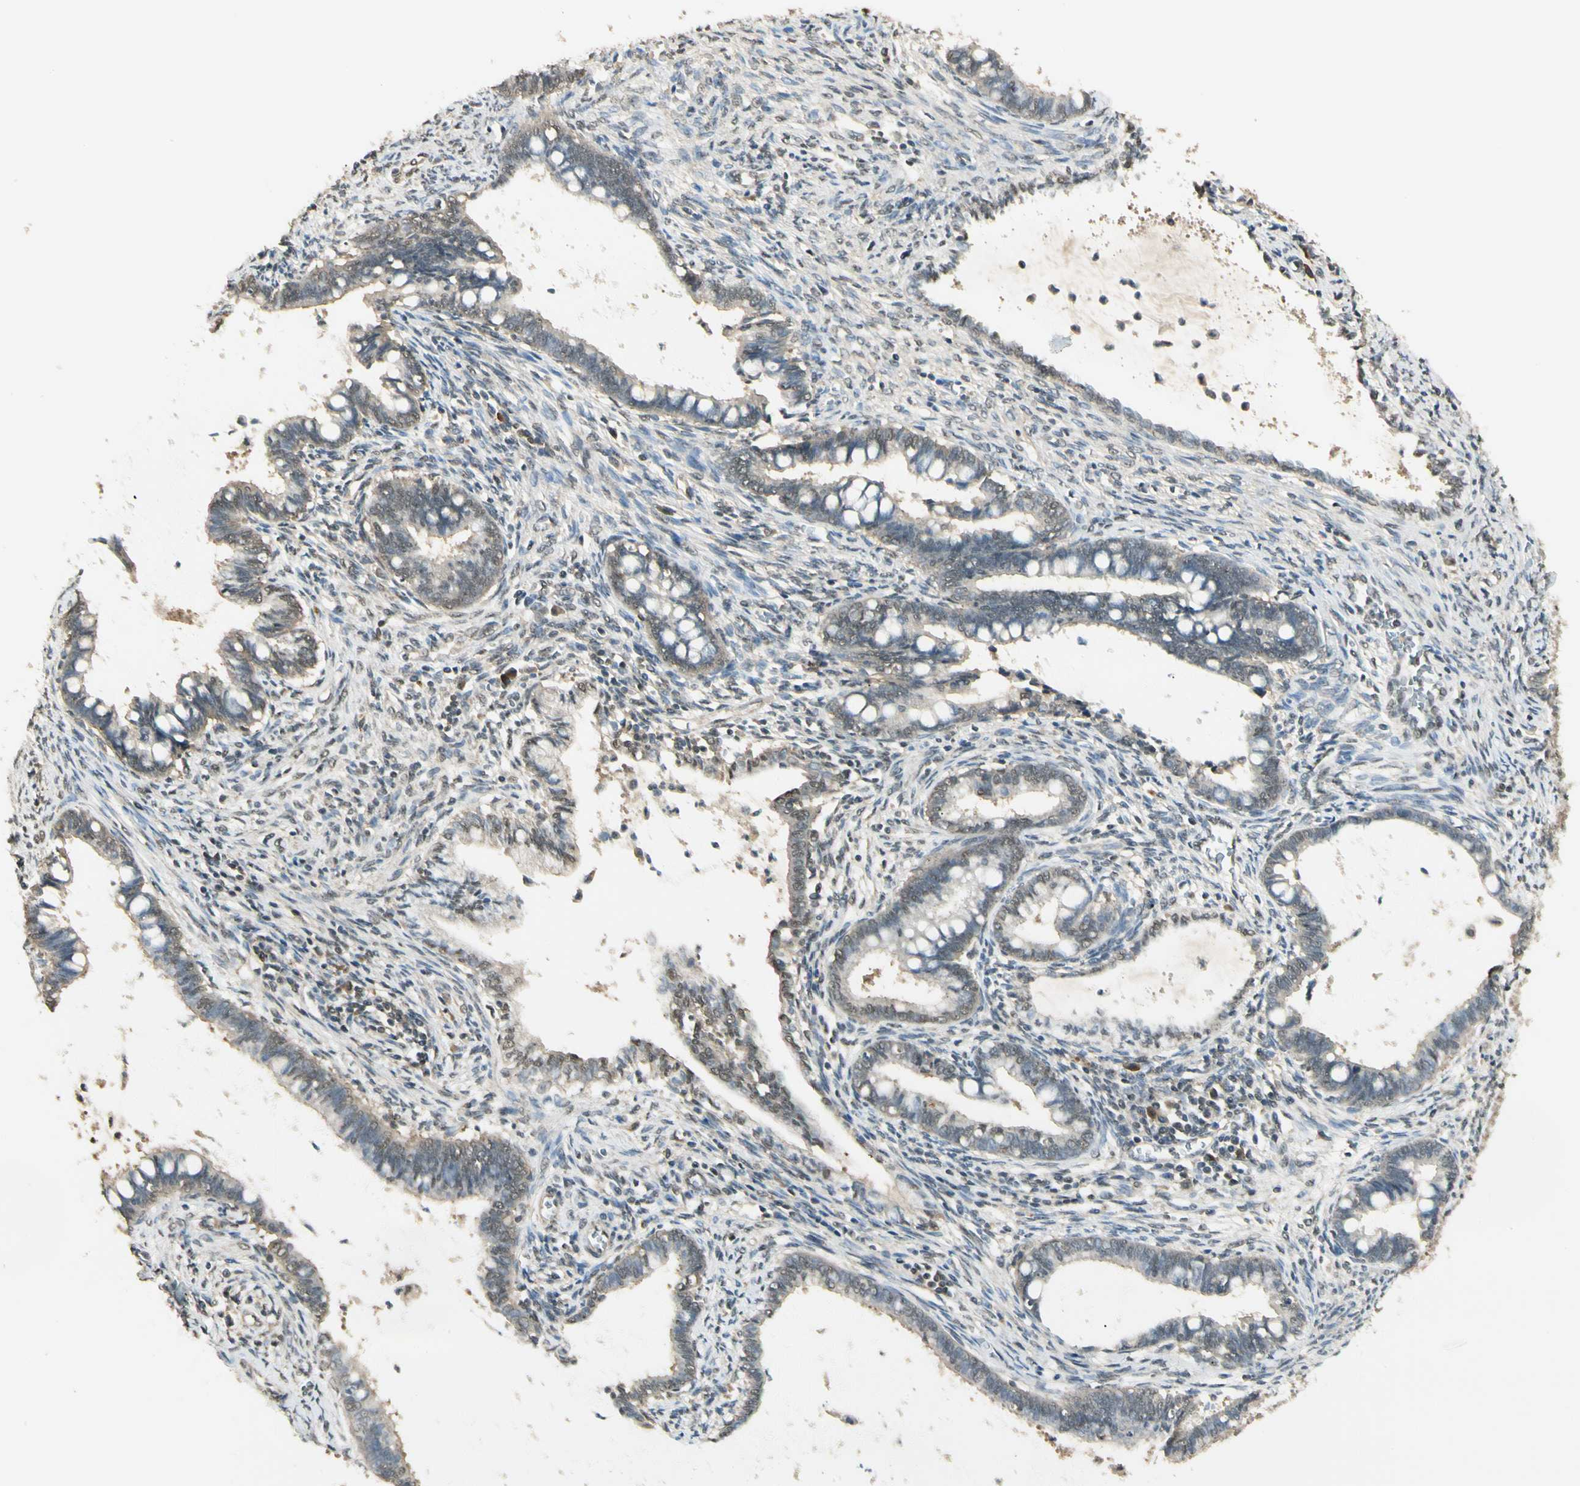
{"staining": {"intensity": "weak", "quantity": ">75%", "location": "cytoplasmic/membranous"}, "tissue": "cervical cancer", "cell_type": "Tumor cells", "image_type": "cancer", "snomed": [{"axis": "morphology", "description": "Adenocarcinoma, NOS"}, {"axis": "topography", "description": "Cervix"}], "caption": "Immunohistochemistry photomicrograph of neoplastic tissue: cervical cancer (adenocarcinoma) stained using immunohistochemistry shows low levels of weak protein expression localized specifically in the cytoplasmic/membranous of tumor cells, appearing as a cytoplasmic/membranous brown color.", "gene": "SGCA", "patient": {"sex": "female", "age": 44}}